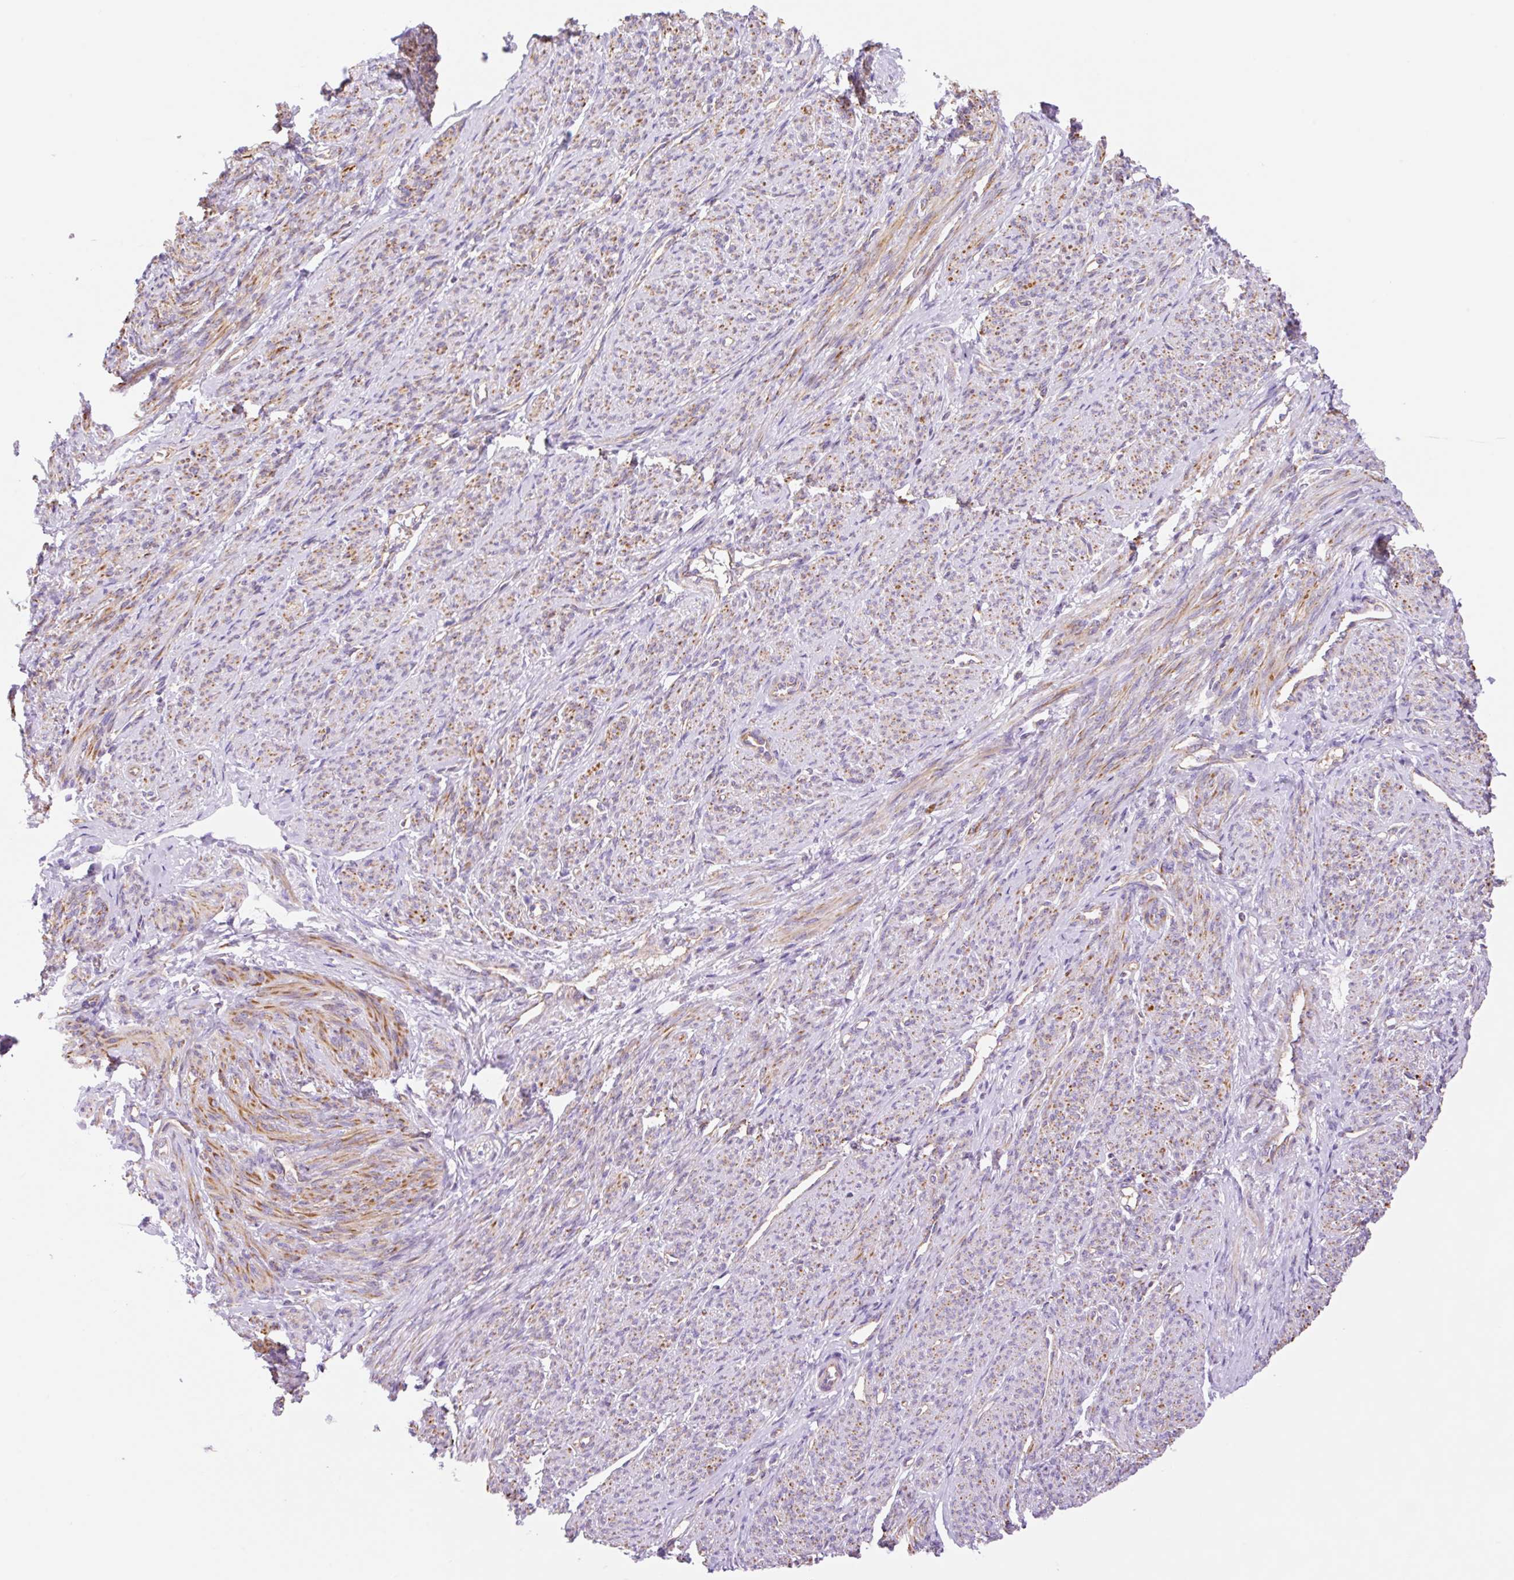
{"staining": {"intensity": "moderate", "quantity": "25%-75%", "location": "cytoplasmic/membranous"}, "tissue": "smooth muscle", "cell_type": "Smooth muscle cells", "image_type": "normal", "snomed": [{"axis": "morphology", "description": "Normal tissue, NOS"}, {"axis": "topography", "description": "Smooth muscle"}], "caption": "Smooth muscle stained for a protein (brown) shows moderate cytoplasmic/membranous positive staining in approximately 25%-75% of smooth muscle cells.", "gene": "ESAM", "patient": {"sex": "female", "age": 65}}